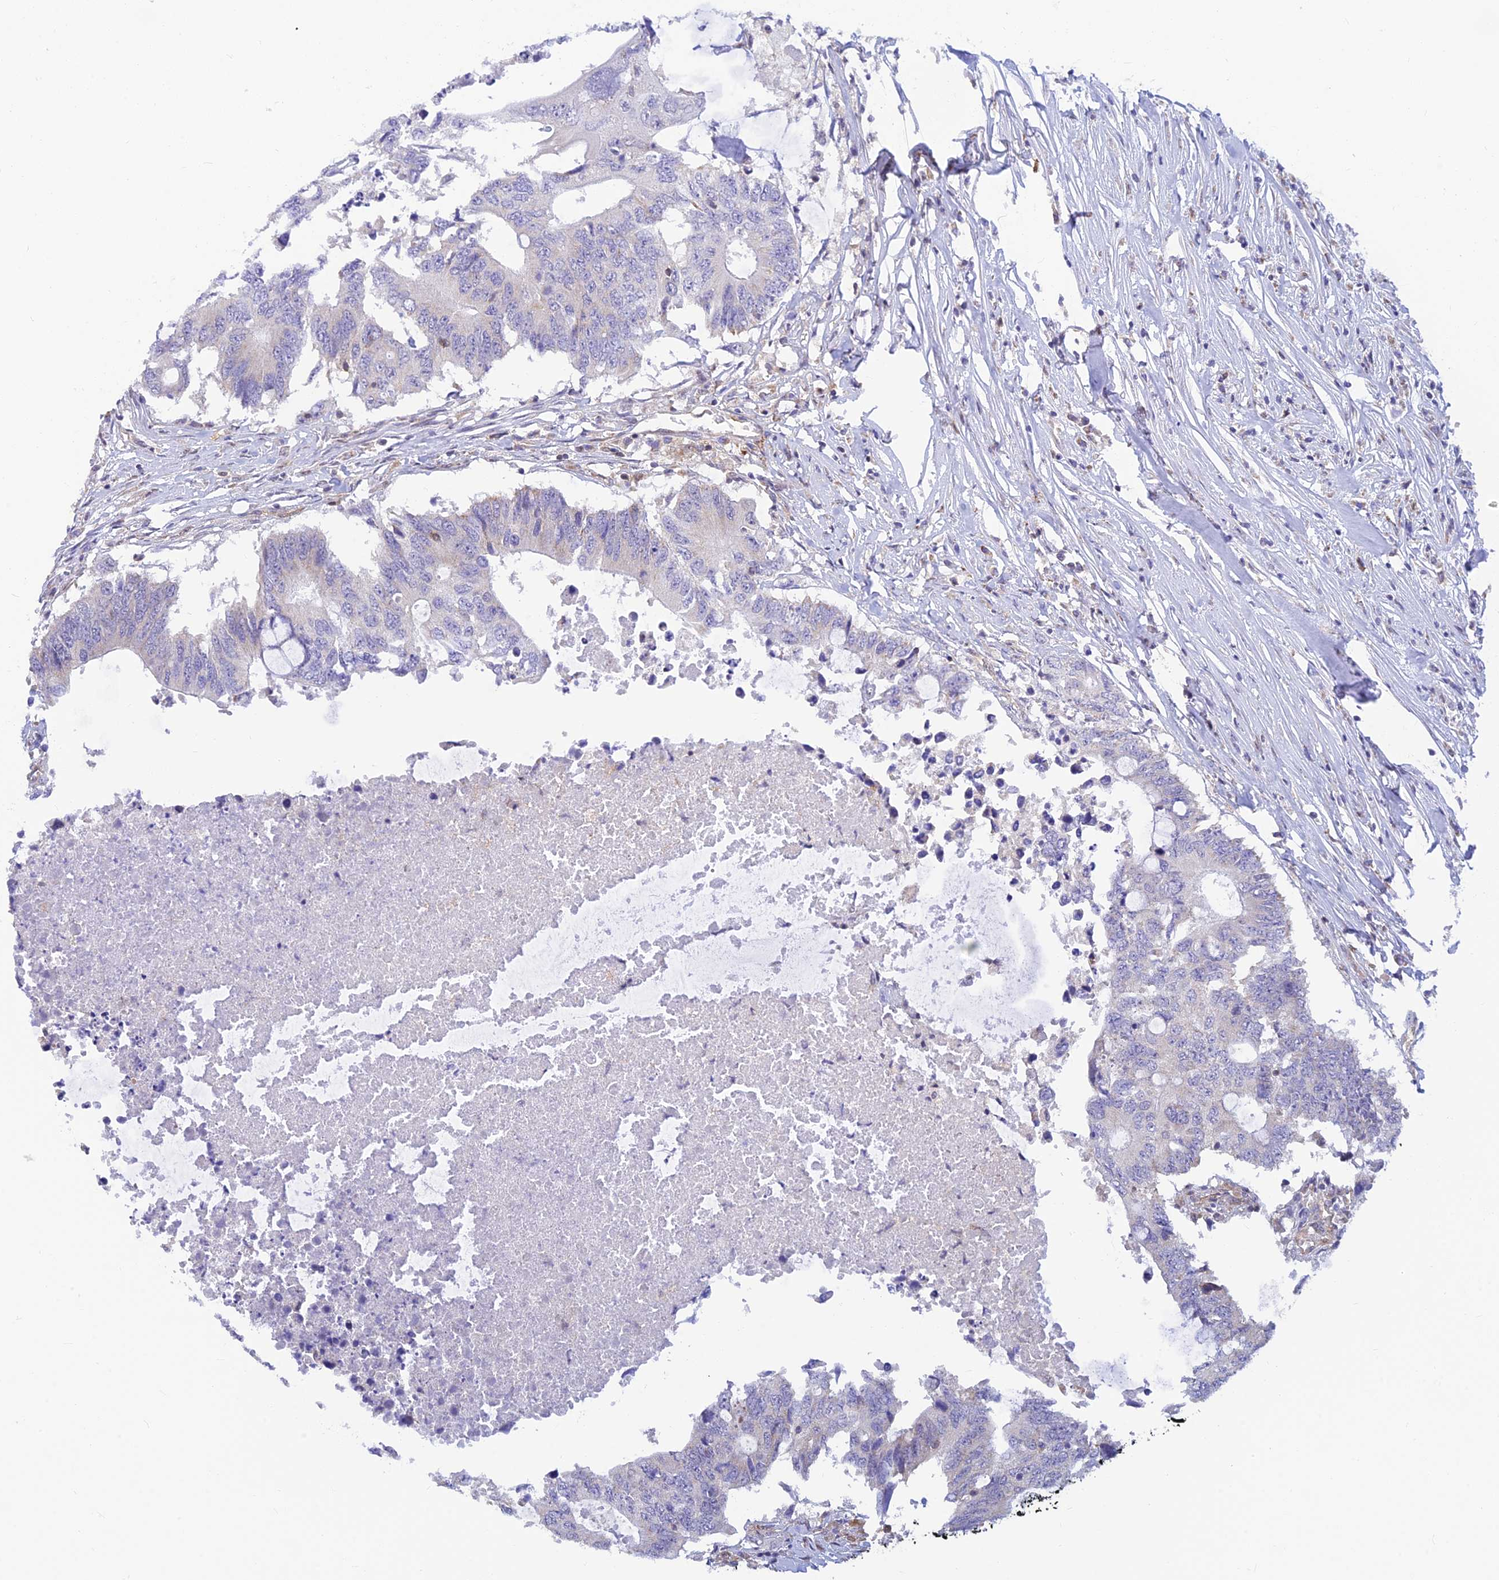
{"staining": {"intensity": "negative", "quantity": "none", "location": "none"}, "tissue": "colorectal cancer", "cell_type": "Tumor cells", "image_type": "cancer", "snomed": [{"axis": "morphology", "description": "Adenocarcinoma, NOS"}, {"axis": "topography", "description": "Colon"}], "caption": "A photomicrograph of colorectal adenocarcinoma stained for a protein shows no brown staining in tumor cells.", "gene": "LYSMD2", "patient": {"sex": "male", "age": 71}}